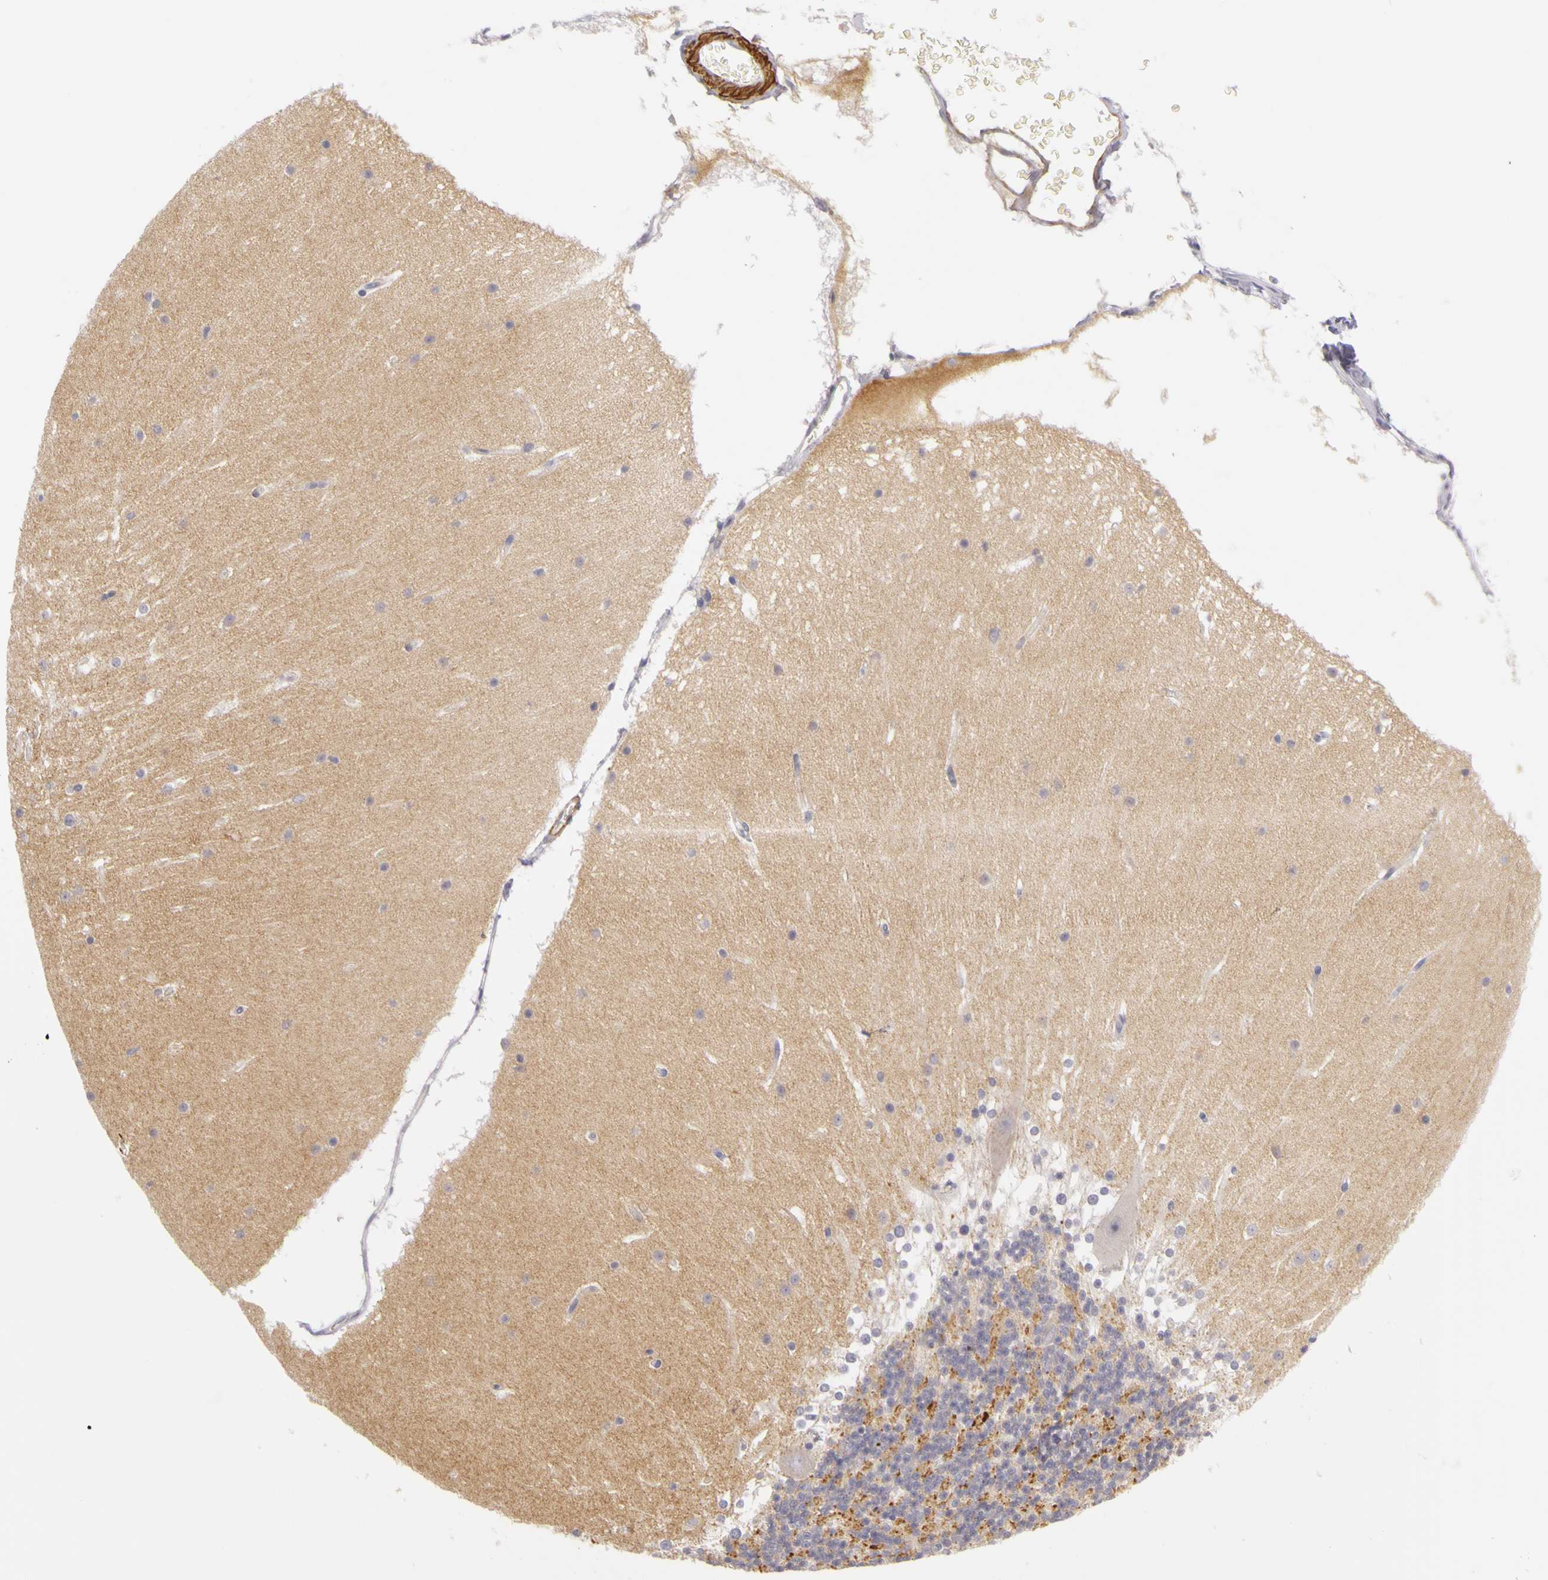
{"staining": {"intensity": "moderate", "quantity": "25%-75%", "location": "cytoplasmic/membranous"}, "tissue": "cerebellum", "cell_type": "Cells in granular layer", "image_type": "normal", "snomed": [{"axis": "morphology", "description": "Normal tissue, NOS"}, {"axis": "topography", "description": "Cerebellum"}], "caption": "DAB immunohistochemical staining of benign cerebellum shows moderate cytoplasmic/membranous protein expression in about 25%-75% of cells in granular layer. The protein of interest is stained brown, and the nuclei are stained in blue (DAB (3,3'-diaminobenzidine) IHC with brightfield microscopy, high magnification).", "gene": "CNTN2", "patient": {"sex": "female", "age": 19}}